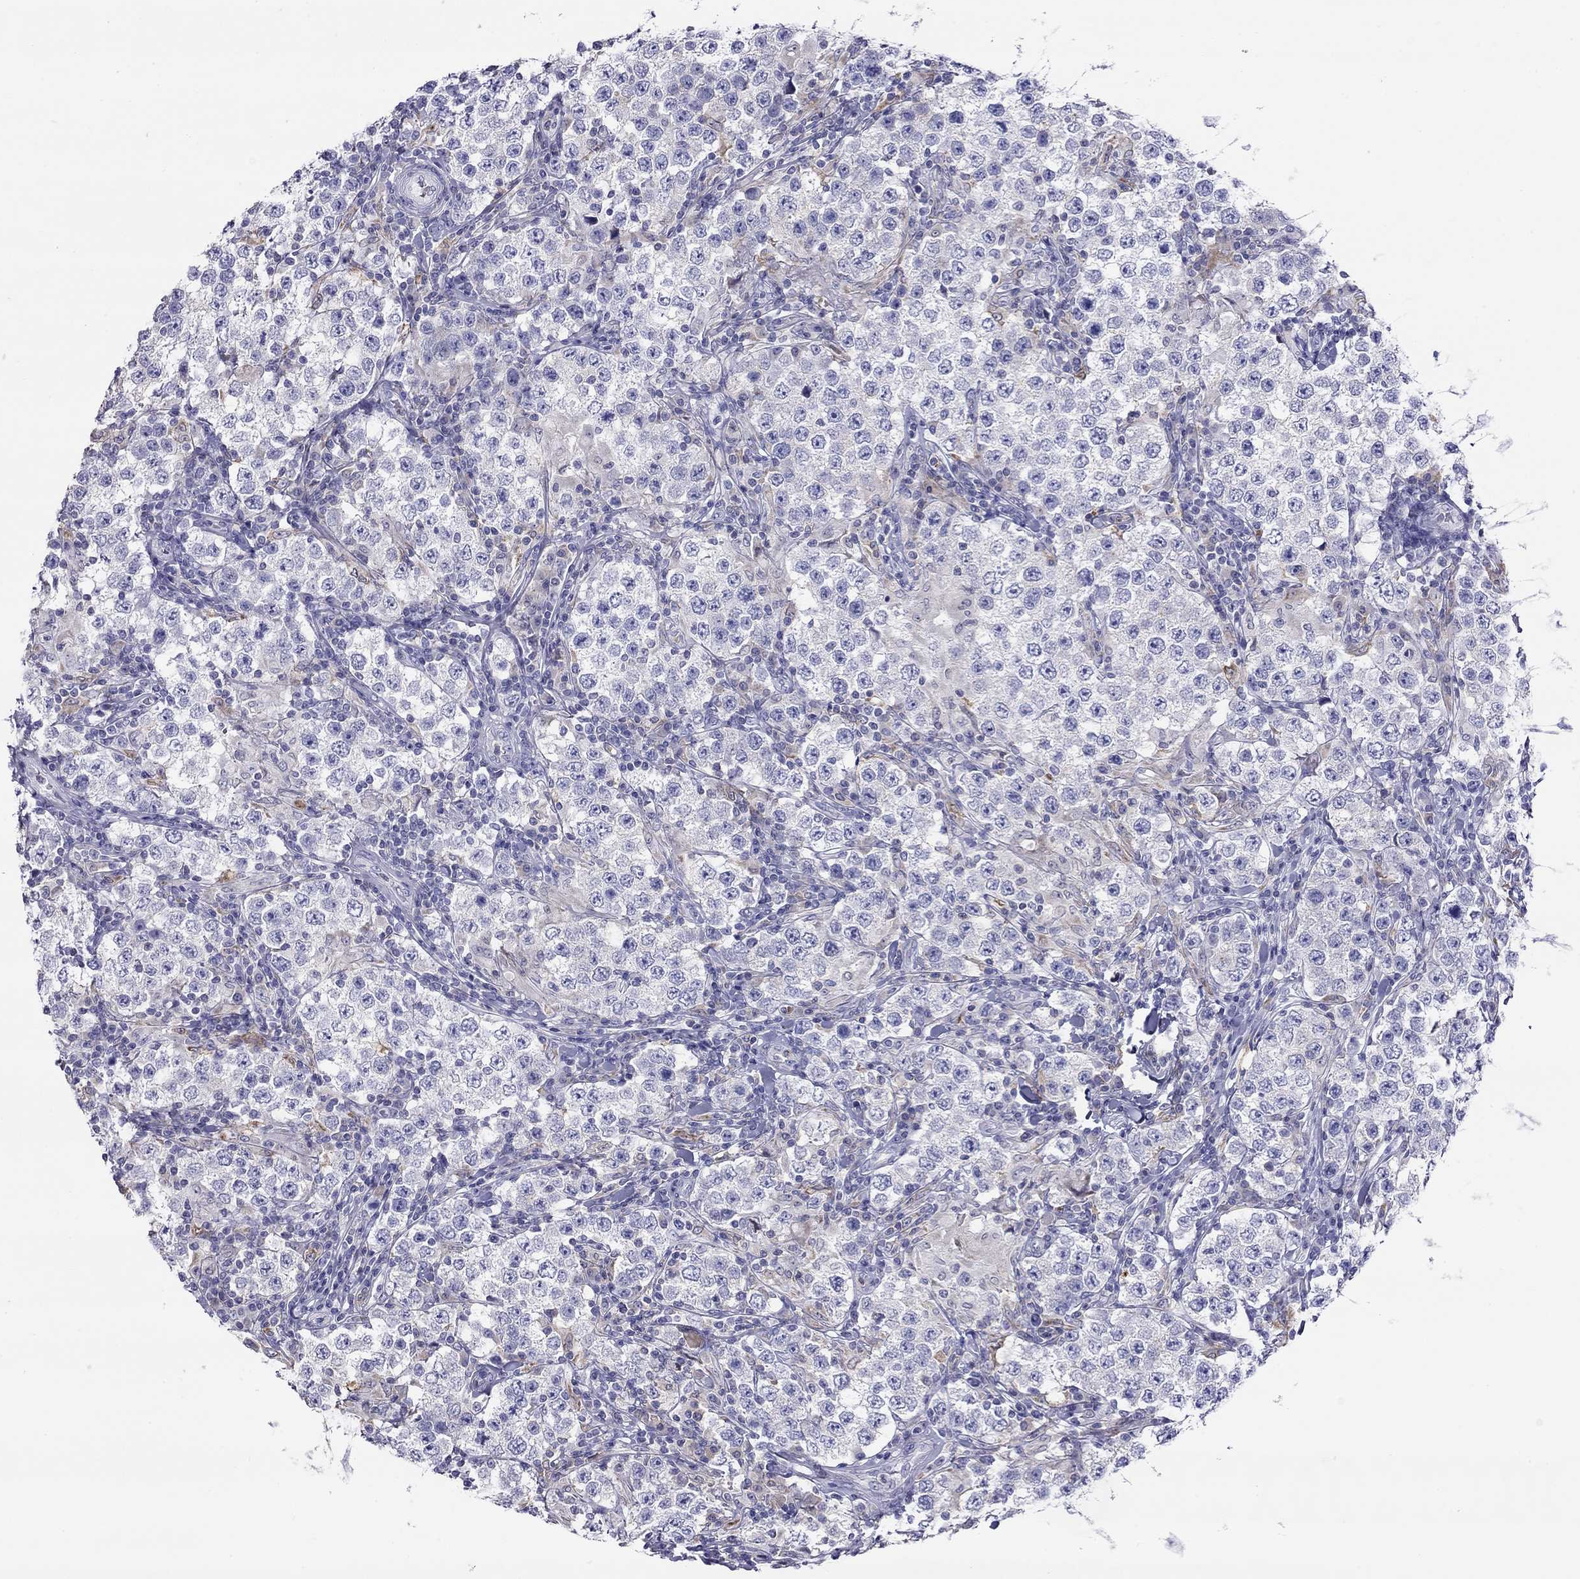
{"staining": {"intensity": "negative", "quantity": "none", "location": "none"}, "tissue": "testis cancer", "cell_type": "Tumor cells", "image_type": "cancer", "snomed": [{"axis": "morphology", "description": "Seminoma, NOS"}, {"axis": "morphology", "description": "Carcinoma, Embryonal, NOS"}, {"axis": "topography", "description": "Testis"}], "caption": "A high-resolution photomicrograph shows IHC staining of testis embryonal carcinoma, which demonstrates no significant staining in tumor cells.", "gene": "SLC46A2", "patient": {"sex": "male", "age": 41}}